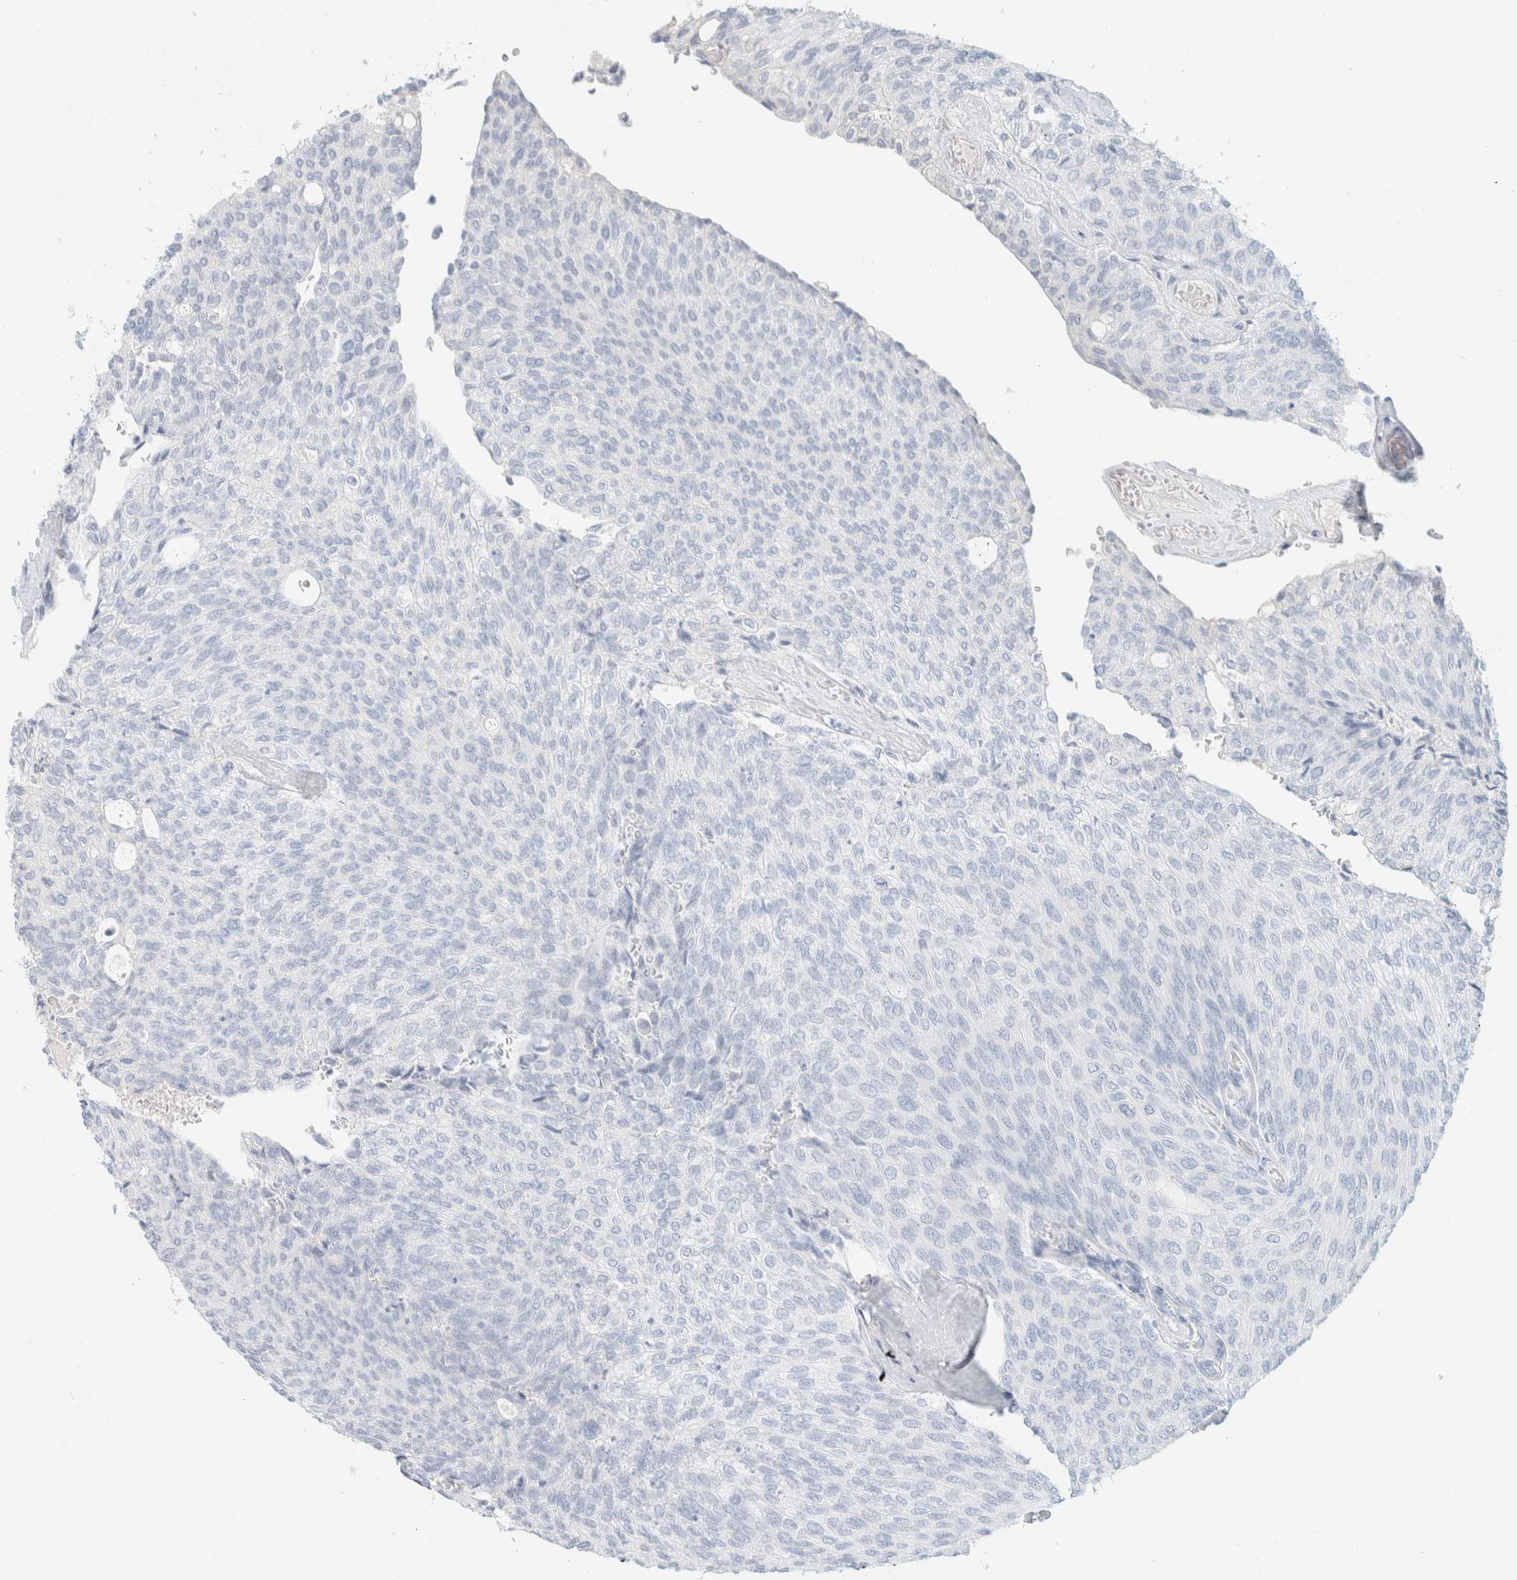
{"staining": {"intensity": "negative", "quantity": "none", "location": "none"}, "tissue": "urothelial cancer", "cell_type": "Tumor cells", "image_type": "cancer", "snomed": [{"axis": "morphology", "description": "Urothelial carcinoma, Low grade"}, {"axis": "topography", "description": "Urinary bladder"}], "caption": "Tumor cells are negative for protein expression in human low-grade urothelial carcinoma.", "gene": "CPQ", "patient": {"sex": "female", "age": 79}}